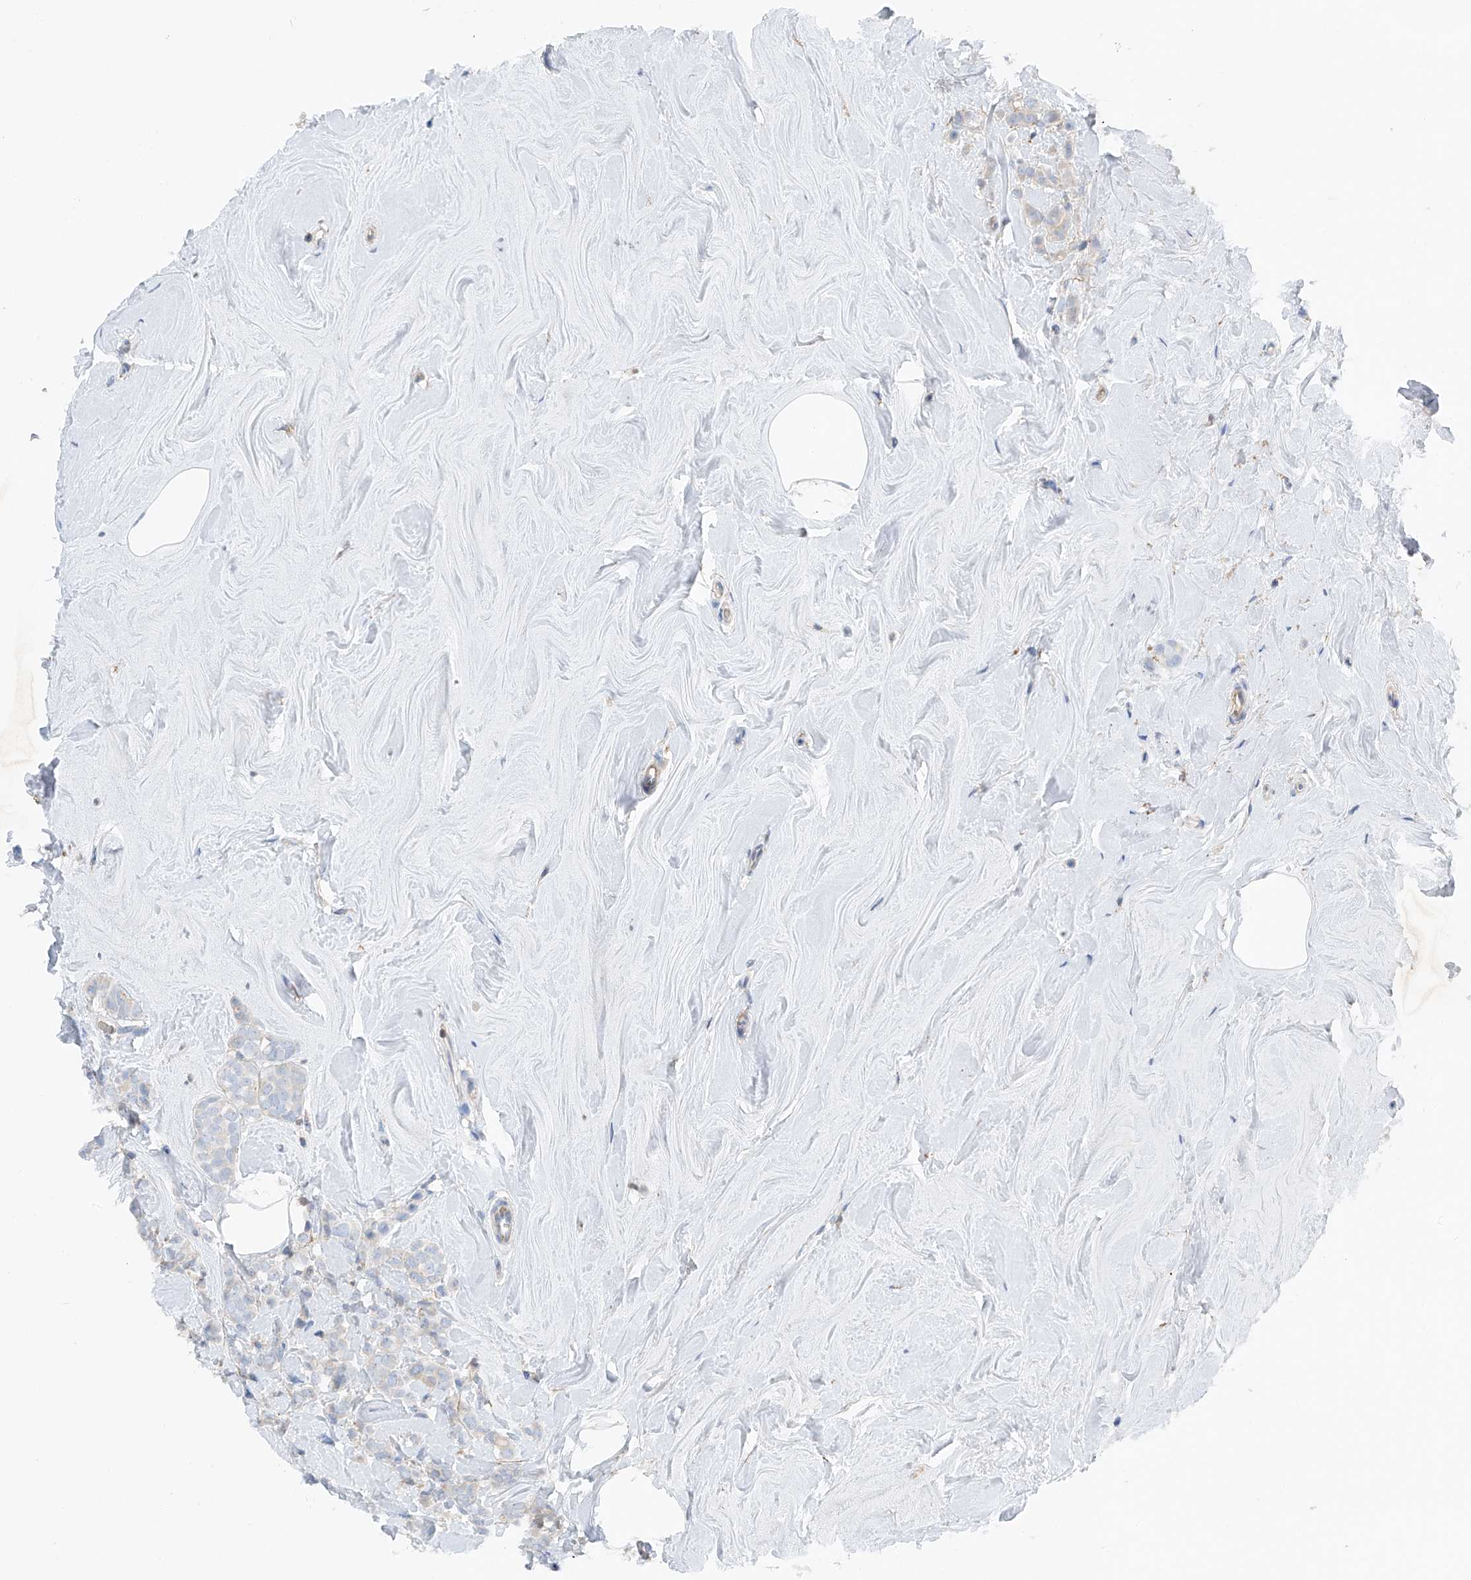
{"staining": {"intensity": "negative", "quantity": "none", "location": "none"}, "tissue": "breast cancer", "cell_type": "Tumor cells", "image_type": "cancer", "snomed": [{"axis": "morphology", "description": "Lobular carcinoma"}, {"axis": "topography", "description": "Breast"}], "caption": "High power microscopy photomicrograph of an IHC image of breast cancer, revealing no significant staining in tumor cells. (Brightfield microscopy of DAB (3,3'-diaminobenzidine) IHC at high magnification).", "gene": "NALCN", "patient": {"sex": "female", "age": 47}}